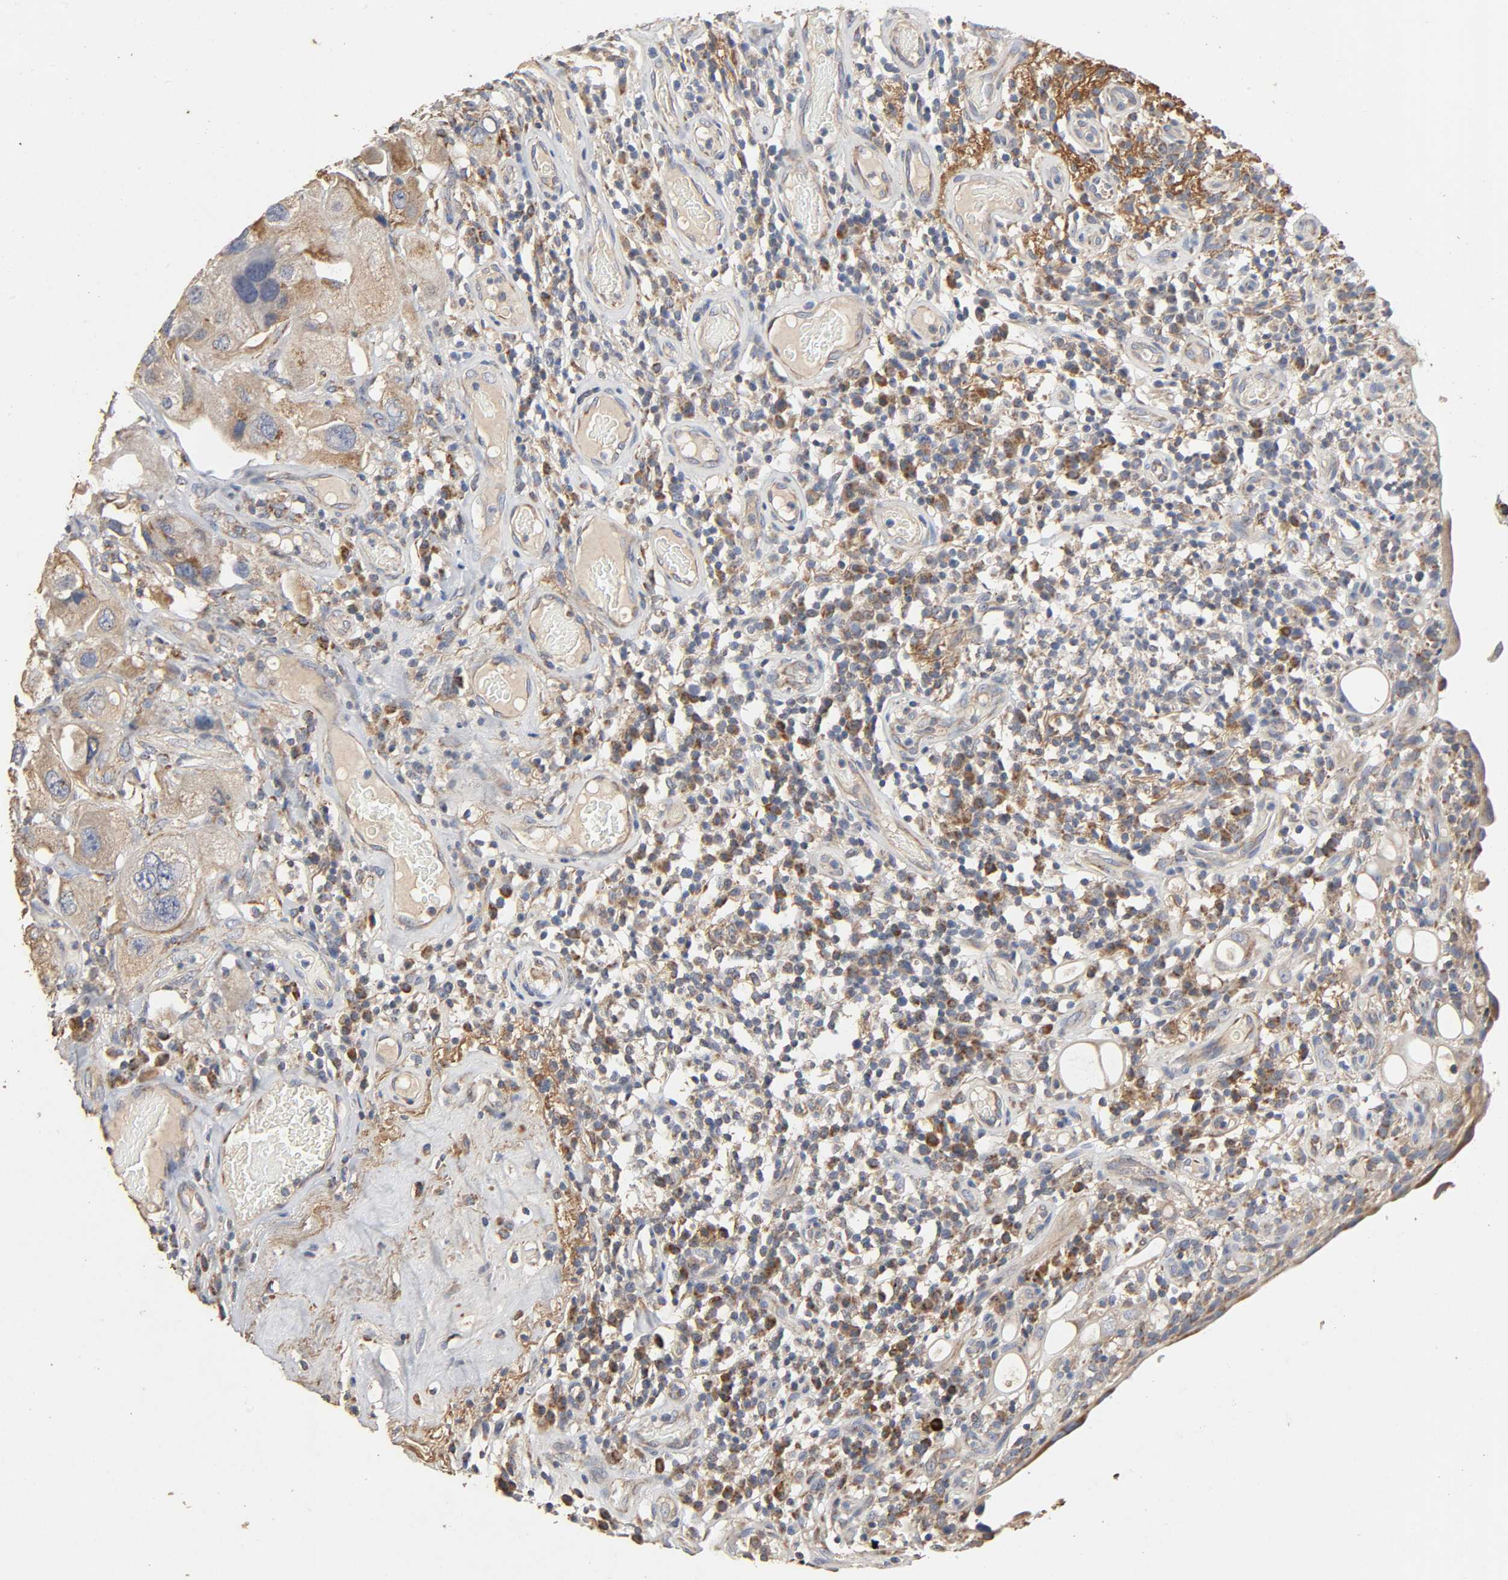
{"staining": {"intensity": "moderate", "quantity": ">75%", "location": "cytoplasmic/membranous"}, "tissue": "urothelial cancer", "cell_type": "Tumor cells", "image_type": "cancer", "snomed": [{"axis": "morphology", "description": "Urothelial carcinoma, High grade"}, {"axis": "topography", "description": "Urinary bladder"}], "caption": "Tumor cells display medium levels of moderate cytoplasmic/membranous positivity in about >75% of cells in human urothelial cancer. The staining is performed using DAB brown chromogen to label protein expression. The nuclei are counter-stained blue using hematoxylin.", "gene": "NDUFS3", "patient": {"sex": "female", "age": 64}}